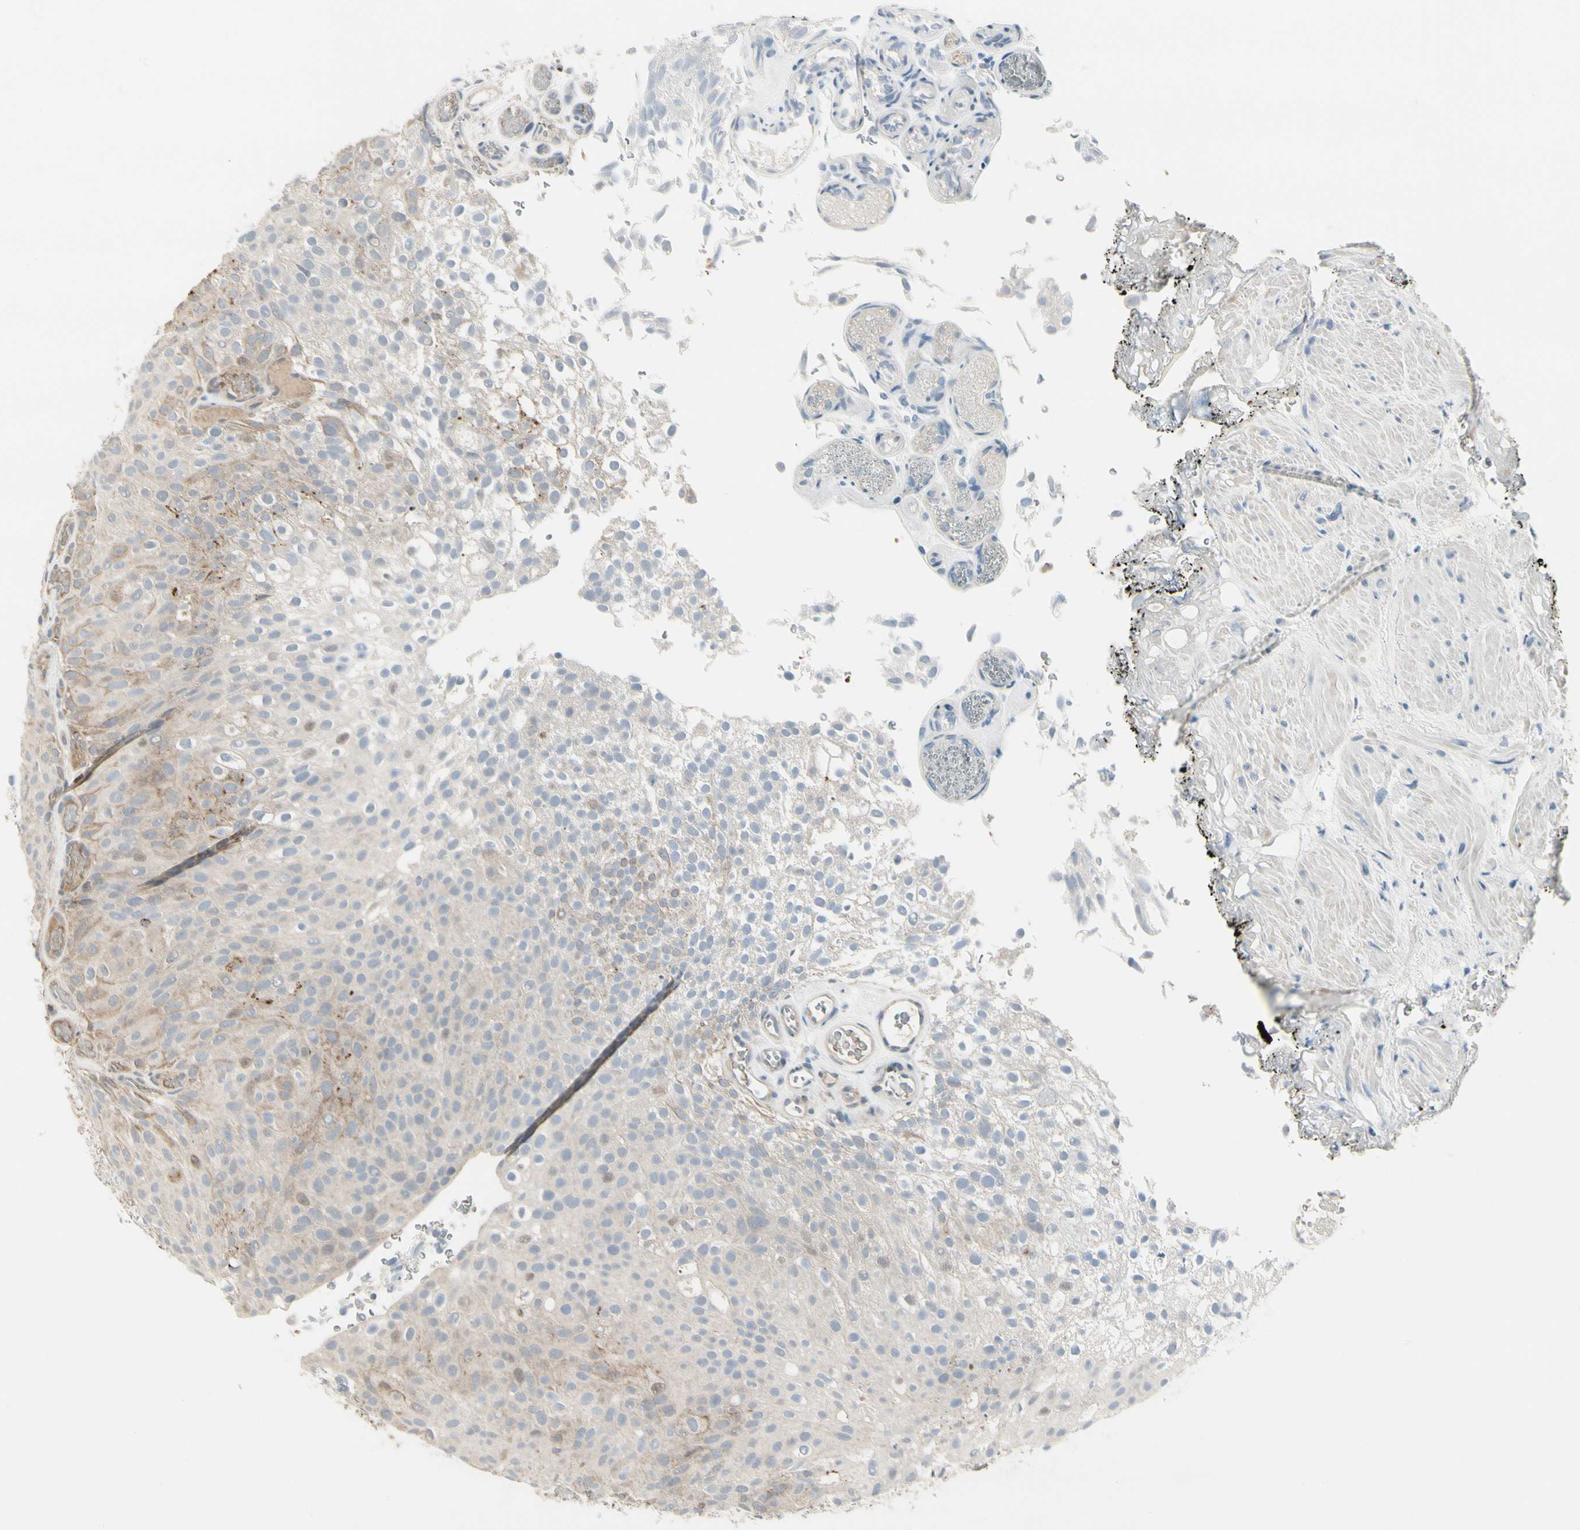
{"staining": {"intensity": "weak", "quantity": "25%-75%", "location": "cytoplasmic/membranous"}, "tissue": "urothelial cancer", "cell_type": "Tumor cells", "image_type": "cancer", "snomed": [{"axis": "morphology", "description": "Urothelial carcinoma, Low grade"}, {"axis": "topography", "description": "Urinary bladder"}], "caption": "A brown stain labels weak cytoplasmic/membranous staining of a protein in human low-grade urothelial carcinoma tumor cells.", "gene": "EVC", "patient": {"sex": "male", "age": 78}}